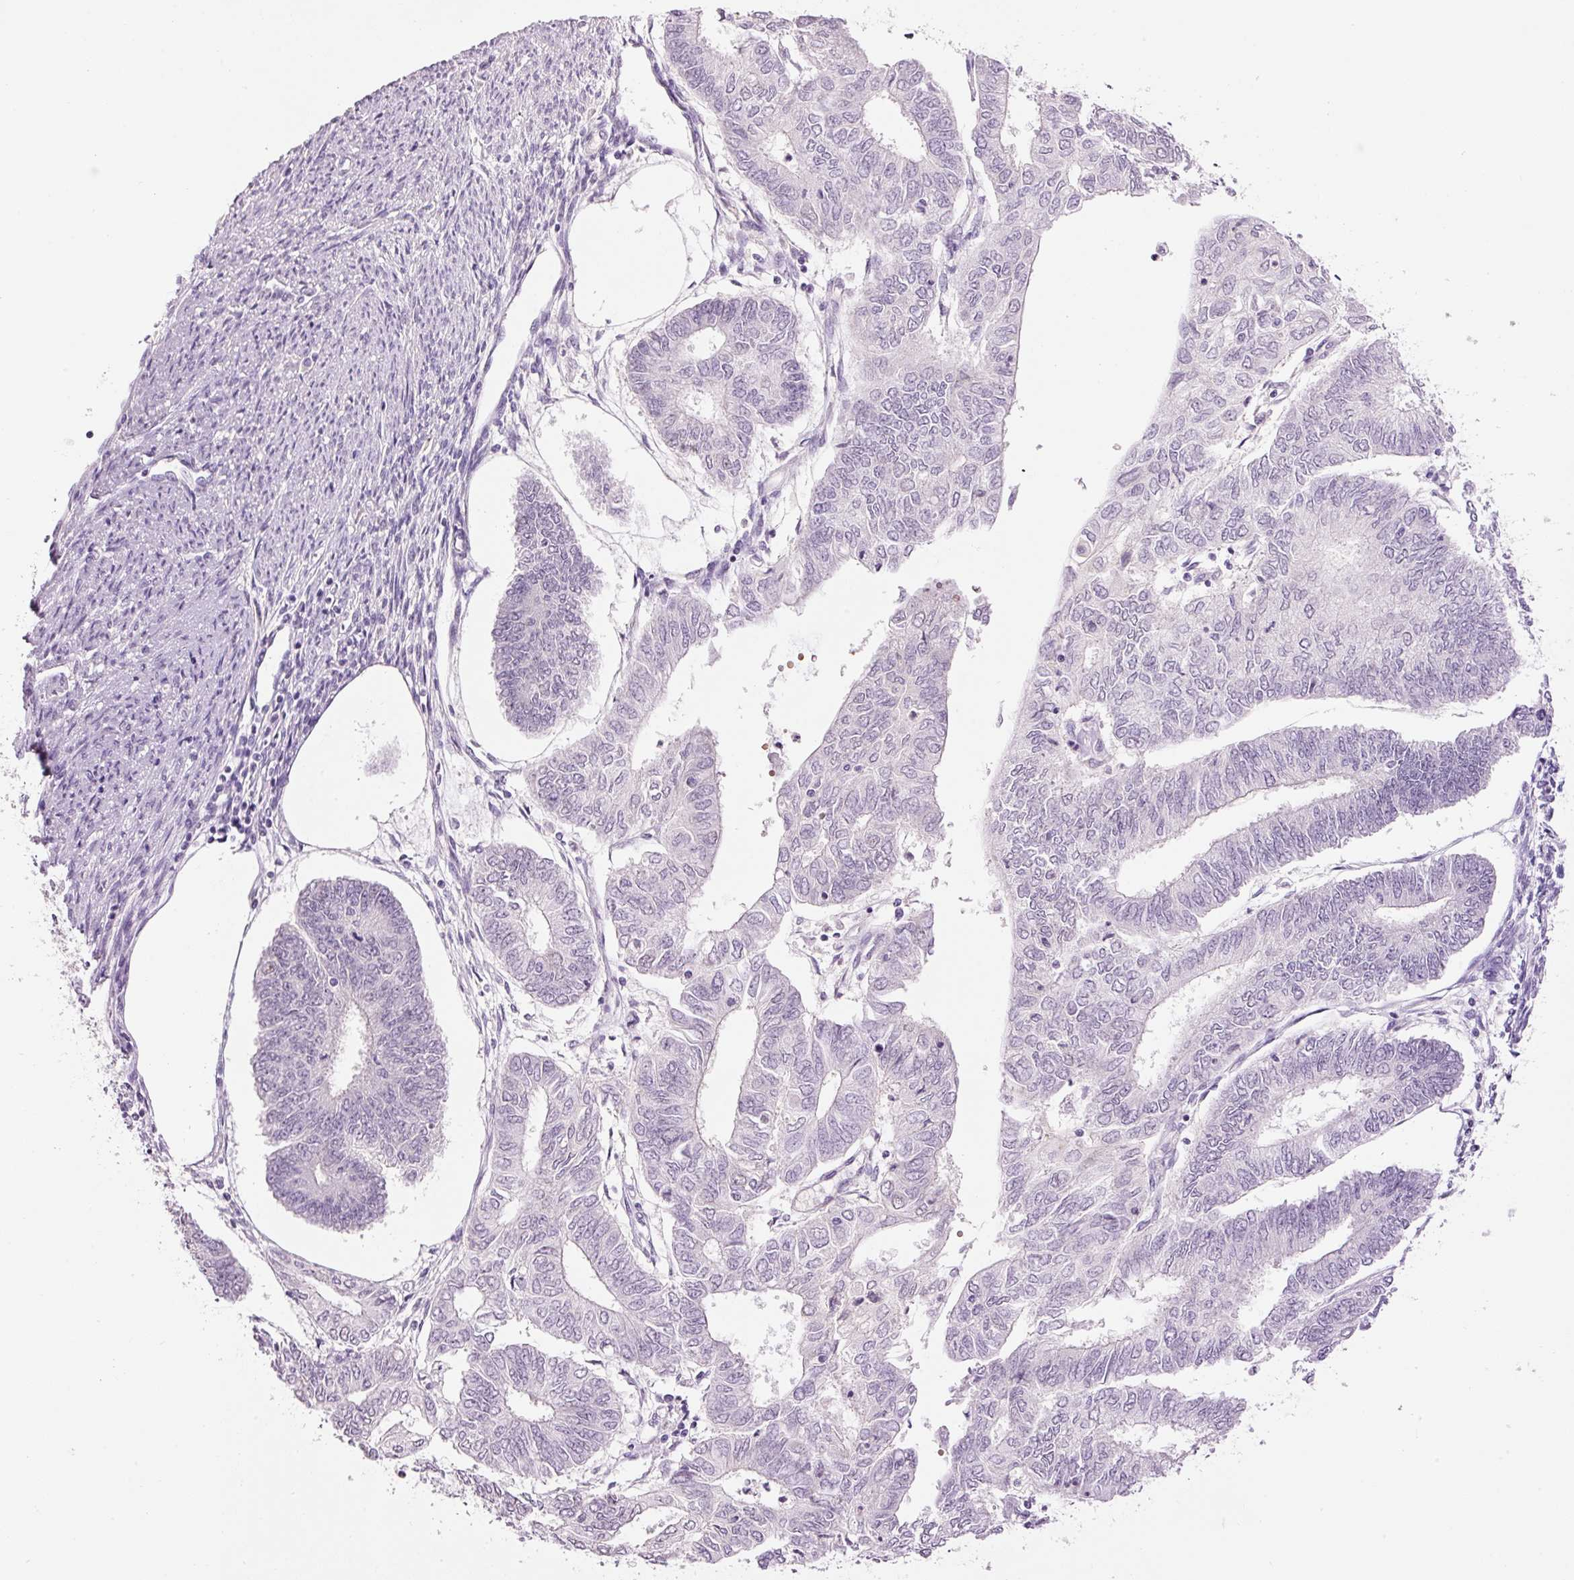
{"staining": {"intensity": "negative", "quantity": "none", "location": "none"}, "tissue": "endometrial cancer", "cell_type": "Tumor cells", "image_type": "cancer", "snomed": [{"axis": "morphology", "description": "Adenocarcinoma, NOS"}, {"axis": "topography", "description": "Endometrium"}], "caption": "DAB (3,3'-diaminobenzidine) immunohistochemical staining of endometrial cancer (adenocarcinoma) exhibits no significant expression in tumor cells.", "gene": "LY6G6D", "patient": {"sex": "female", "age": 68}}